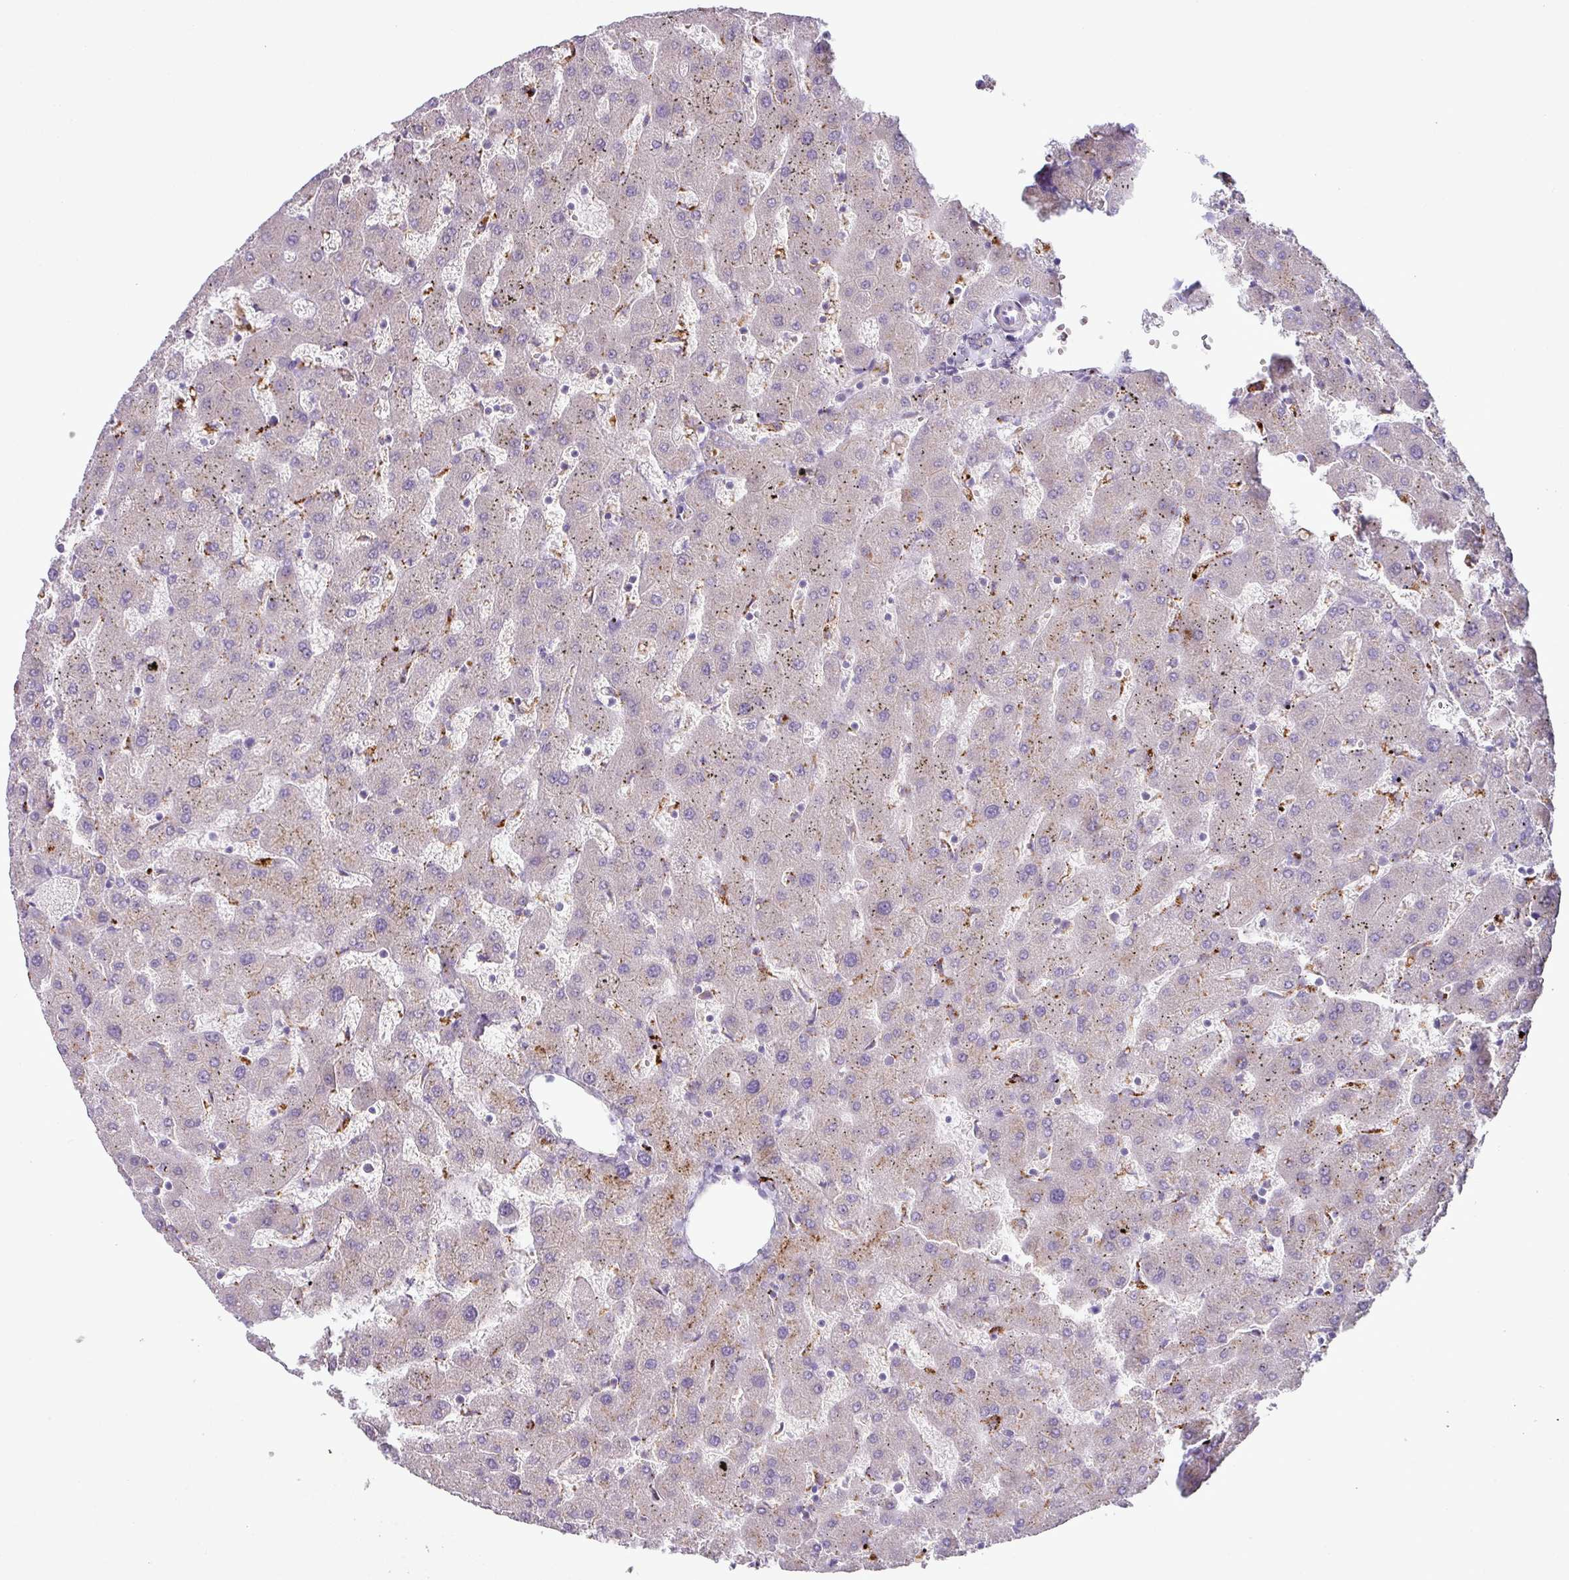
{"staining": {"intensity": "negative", "quantity": "none", "location": "none"}, "tissue": "liver", "cell_type": "Cholangiocytes", "image_type": "normal", "snomed": [{"axis": "morphology", "description": "Normal tissue, NOS"}, {"axis": "topography", "description": "Liver"}], "caption": "Unremarkable liver was stained to show a protein in brown. There is no significant staining in cholangiocytes. (Stains: DAB (3,3'-diaminobenzidine) immunohistochemistry with hematoxylin counter stain, Microscopy: brightfield microscopy at high magnification).", "gene": "PLEKHH3", "patient": {"sex": "female", "age": 63}}